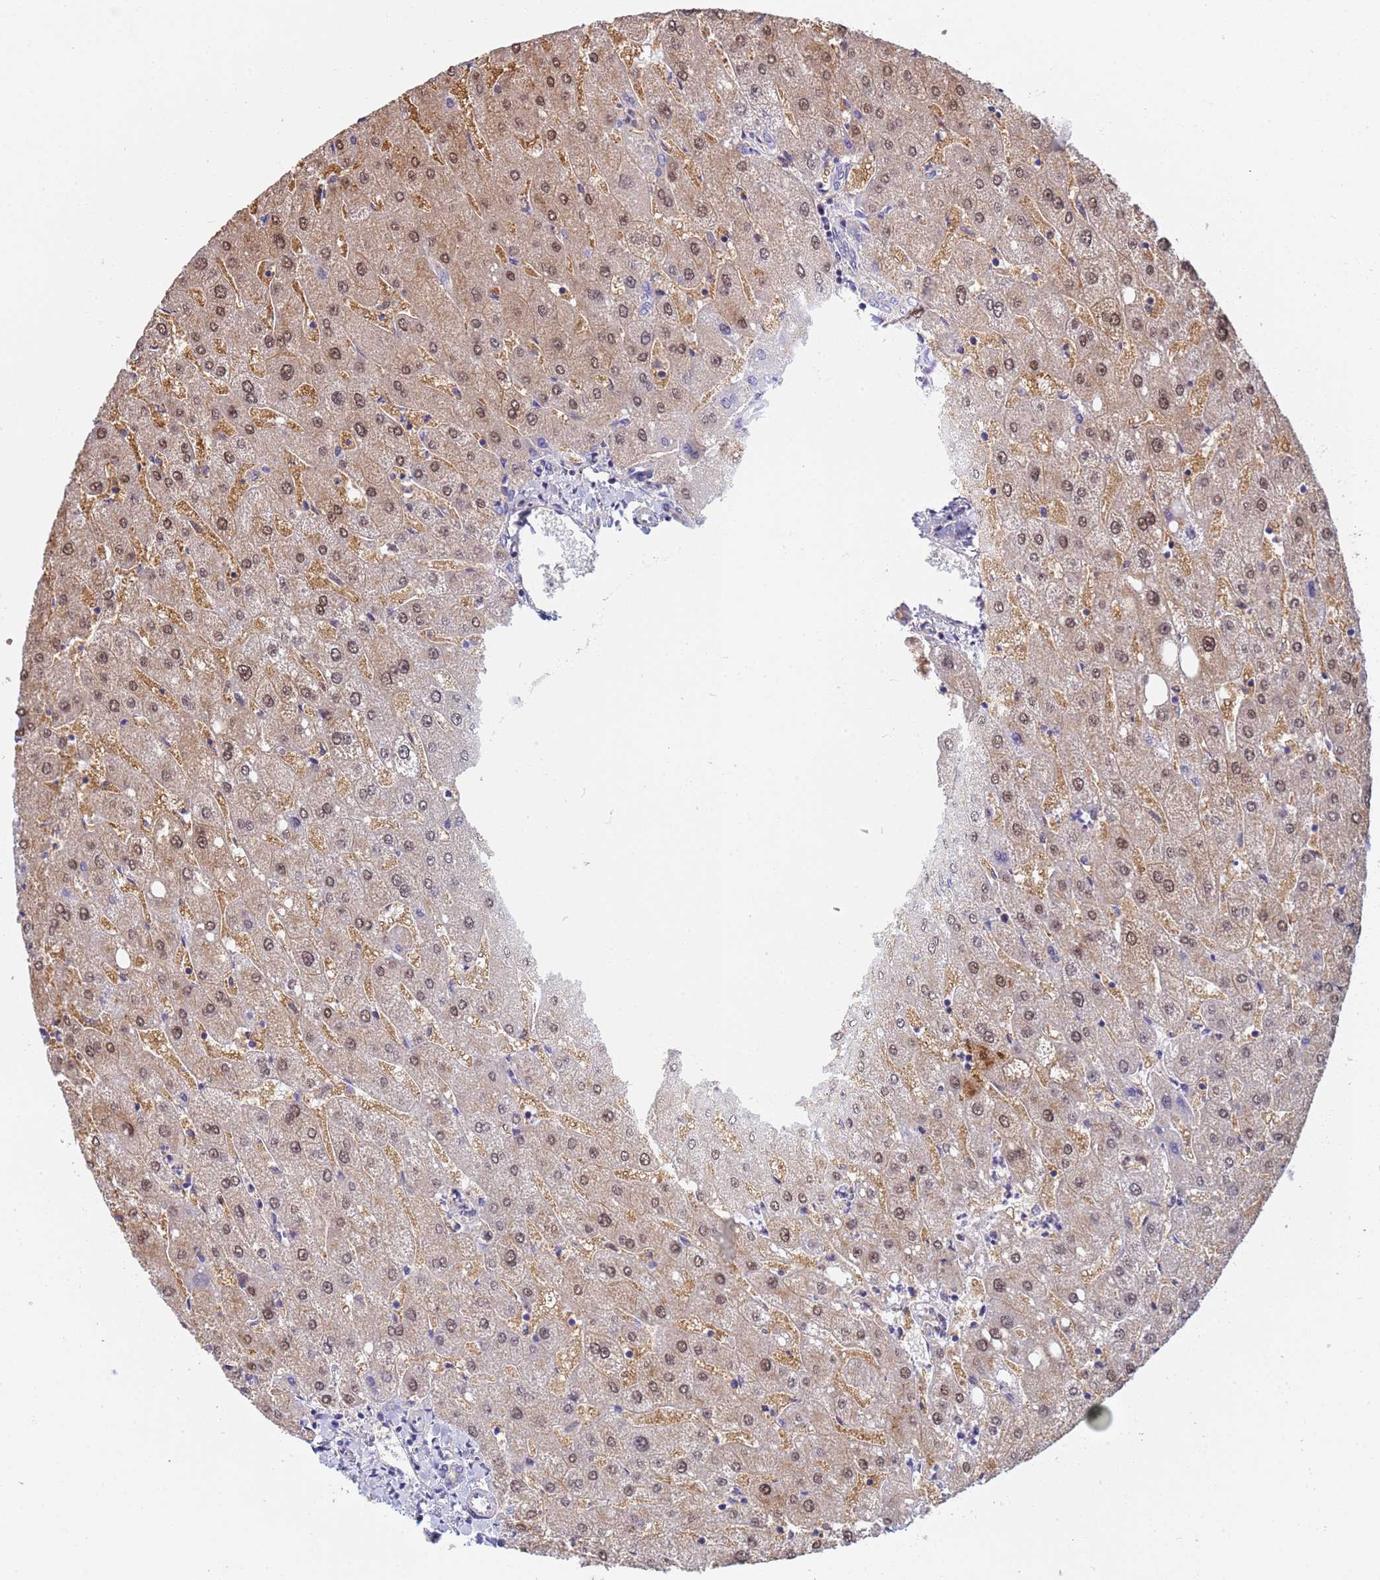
{"staining": {"intensity": "negative", "quantity": "none", "location": "none"}, "tissue": "liver", "cell_type": "Cholangiocytes", "image_type": "normal", "snomed": [{"axis": "morphology", "description": "Normal tissue, NOS"}, {"axis": "topography", "description": "Liver"}], "caption": "Cholangiocytes show no significant staining in normal liver. The staining was performed using DAB (3,3'-diaminobenzidine) to visualize the protein expression in brown, while the nuclei were stained in blue with hematoxylin (Magnification: 20x).", "gene": "PPP6R1", "patient": {"sex": "male", "age": 67}}